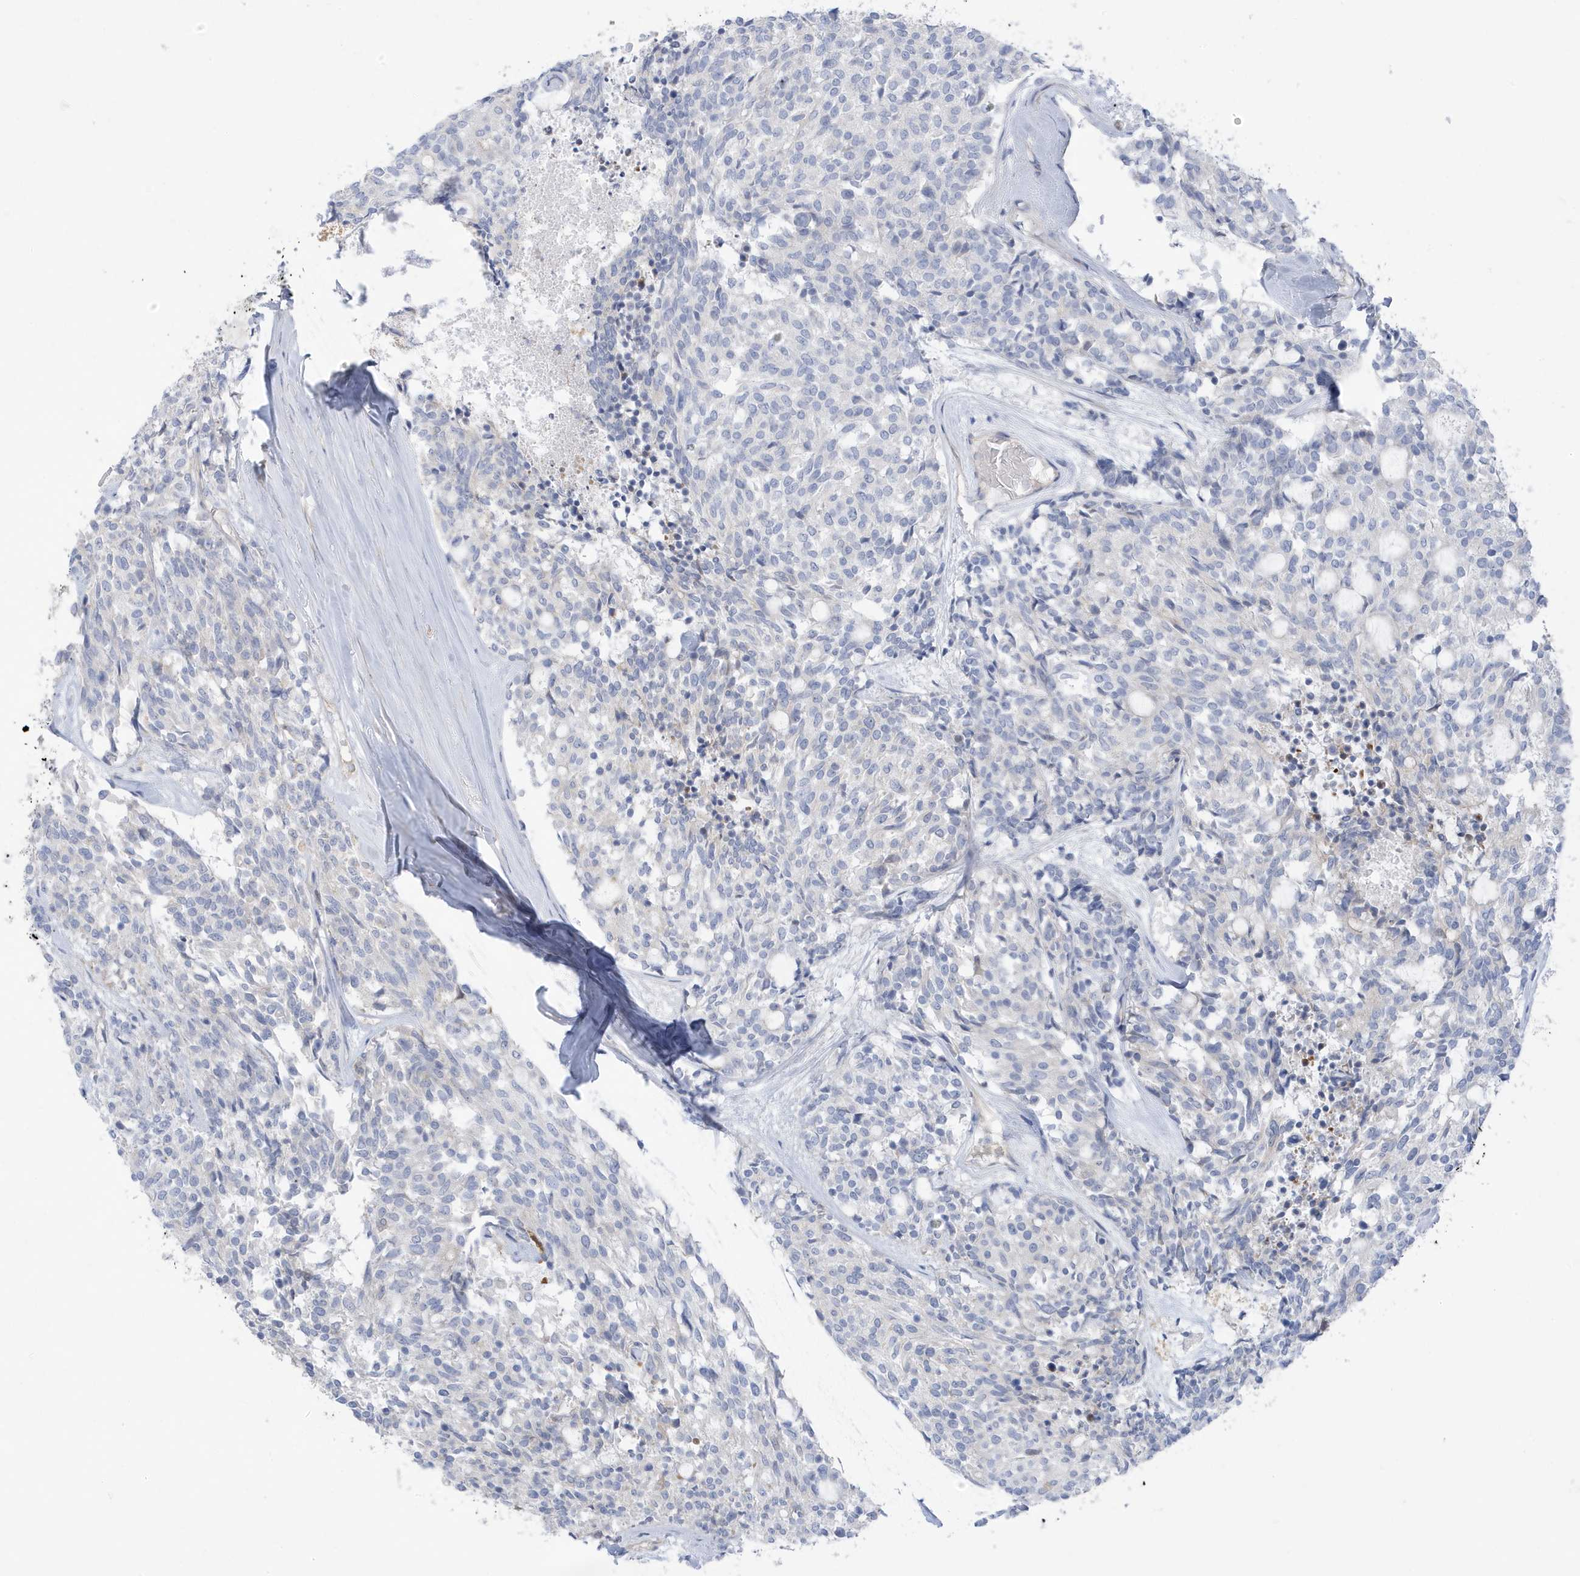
{"staining": {"intensity": "negative", "quantity": "none", "location": "none"}, "tissue": "carcinoid", "cell_type": "Tumor cells", "image_type": "cancer", "snomed": [{"axis": "morphology", "description": "Carcinoid, malignant, NOS"}, {"axis": "topography", "description": "Pancreas"}], "caption": "Tumor cells show no significant protein staining in carcinoid.", "gene": "ATP13A5", "patient": {"sex": "female", "age": 54}}